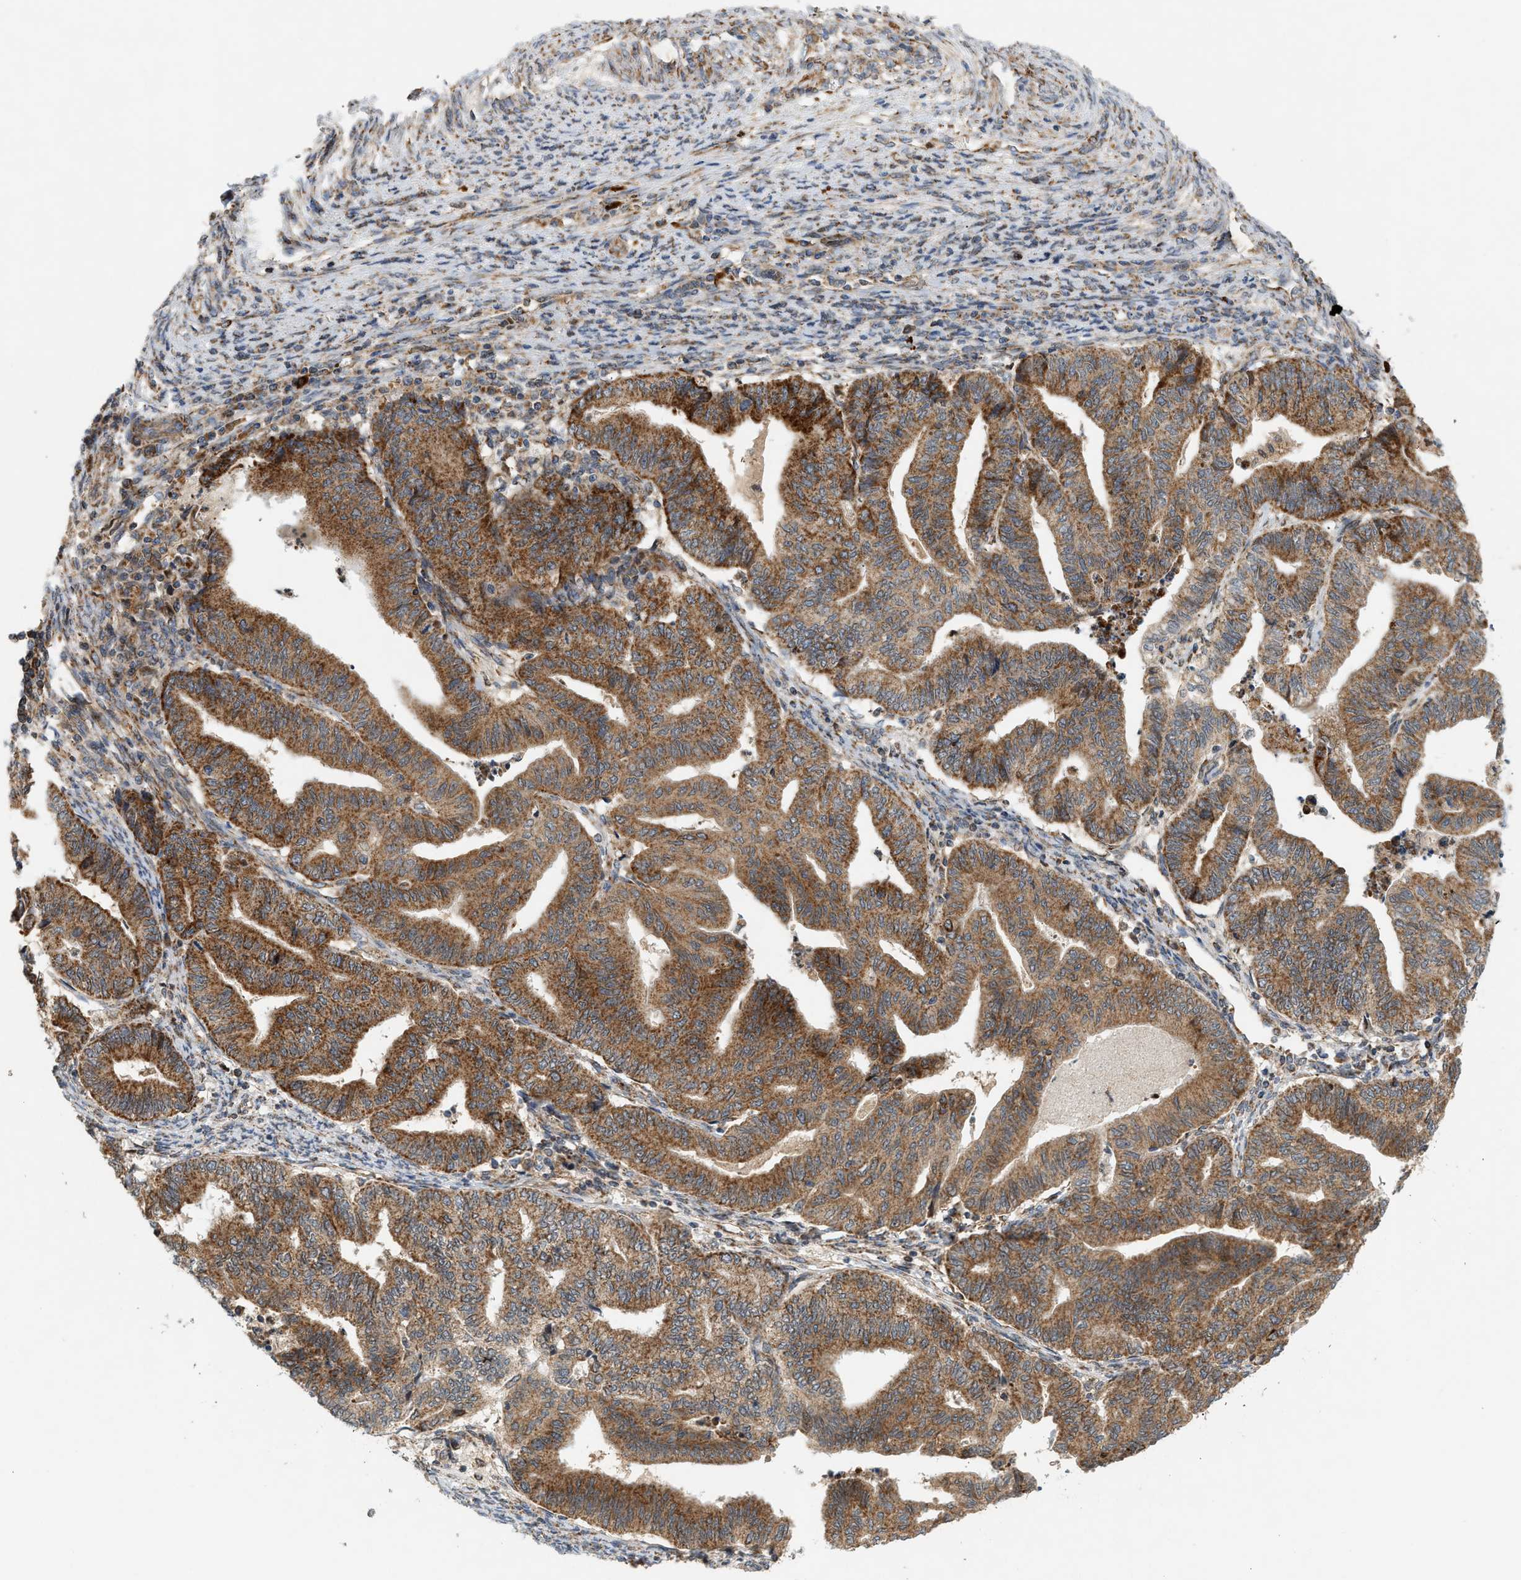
{"staining": {"intensity": "moderate", "quantity": ">75%", "location": "cytoplasmic/membranous"}, "tissue": "endometrial cancer", "cell_type": "Tumor cells", "image_type": "cancer", "snomed": [{"axis": "morphology", "description": "Adenocarcinoma, NOS"}, {"axis": "topography", "description": "Endometrium"}], "caption": "Immunohistochemical staining of adenocarcinoma (endometrial) displays medium levels of moderate cytoplasmic/membranous protein positivity in approximately >75% of tumor cells. The staining is performed using DAB (3,3'-diaminobenzidine) brown chromogen to label protein expression. The nuclei are counter-stained blue using hematoxylin.", "gene": "MCU", "patient": {"sex": "female", "age": 79}}